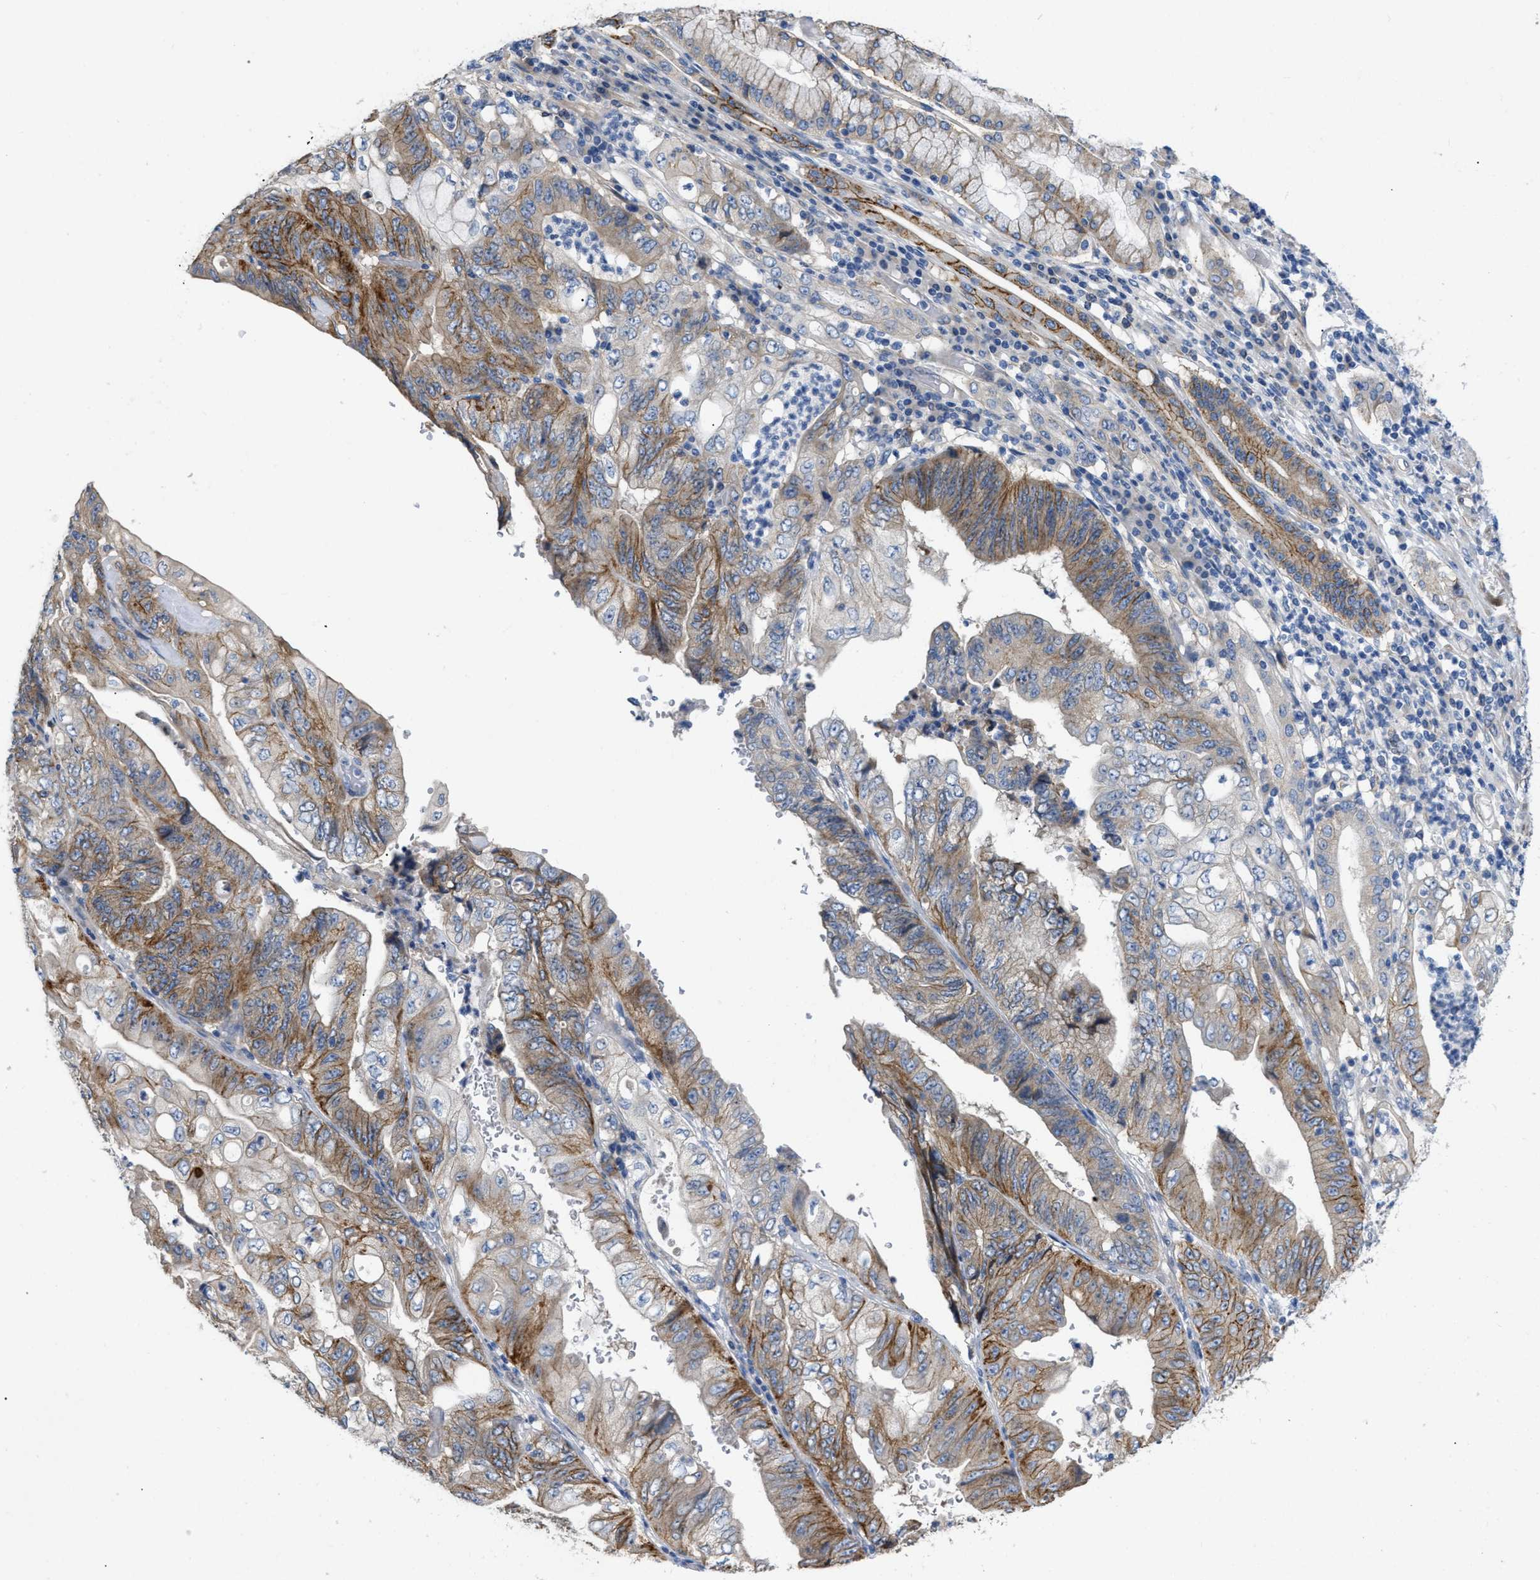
{"staining": {"intensity": "moderate", "quantity": ">75%", "location": "cytoplasmic/membranous"}, "tissue": "stomach cancer", "cell_type": "Tumor cells", "image_type": "cancer", "snomed": [{"axis": "morphology", "description": "Adenocarcinoma, NOS"}, {"axis": "topography", "description": "Stomach"}], "caption": "DAB immunohistochemical staining of human stomach cancer (adenocarcinoma) reveals moderate cytoplasmic/membranous protein expression in about >75% of tumor cells.", "gene": "DHX58", "patient": {"sex": "female", "age": 73}}